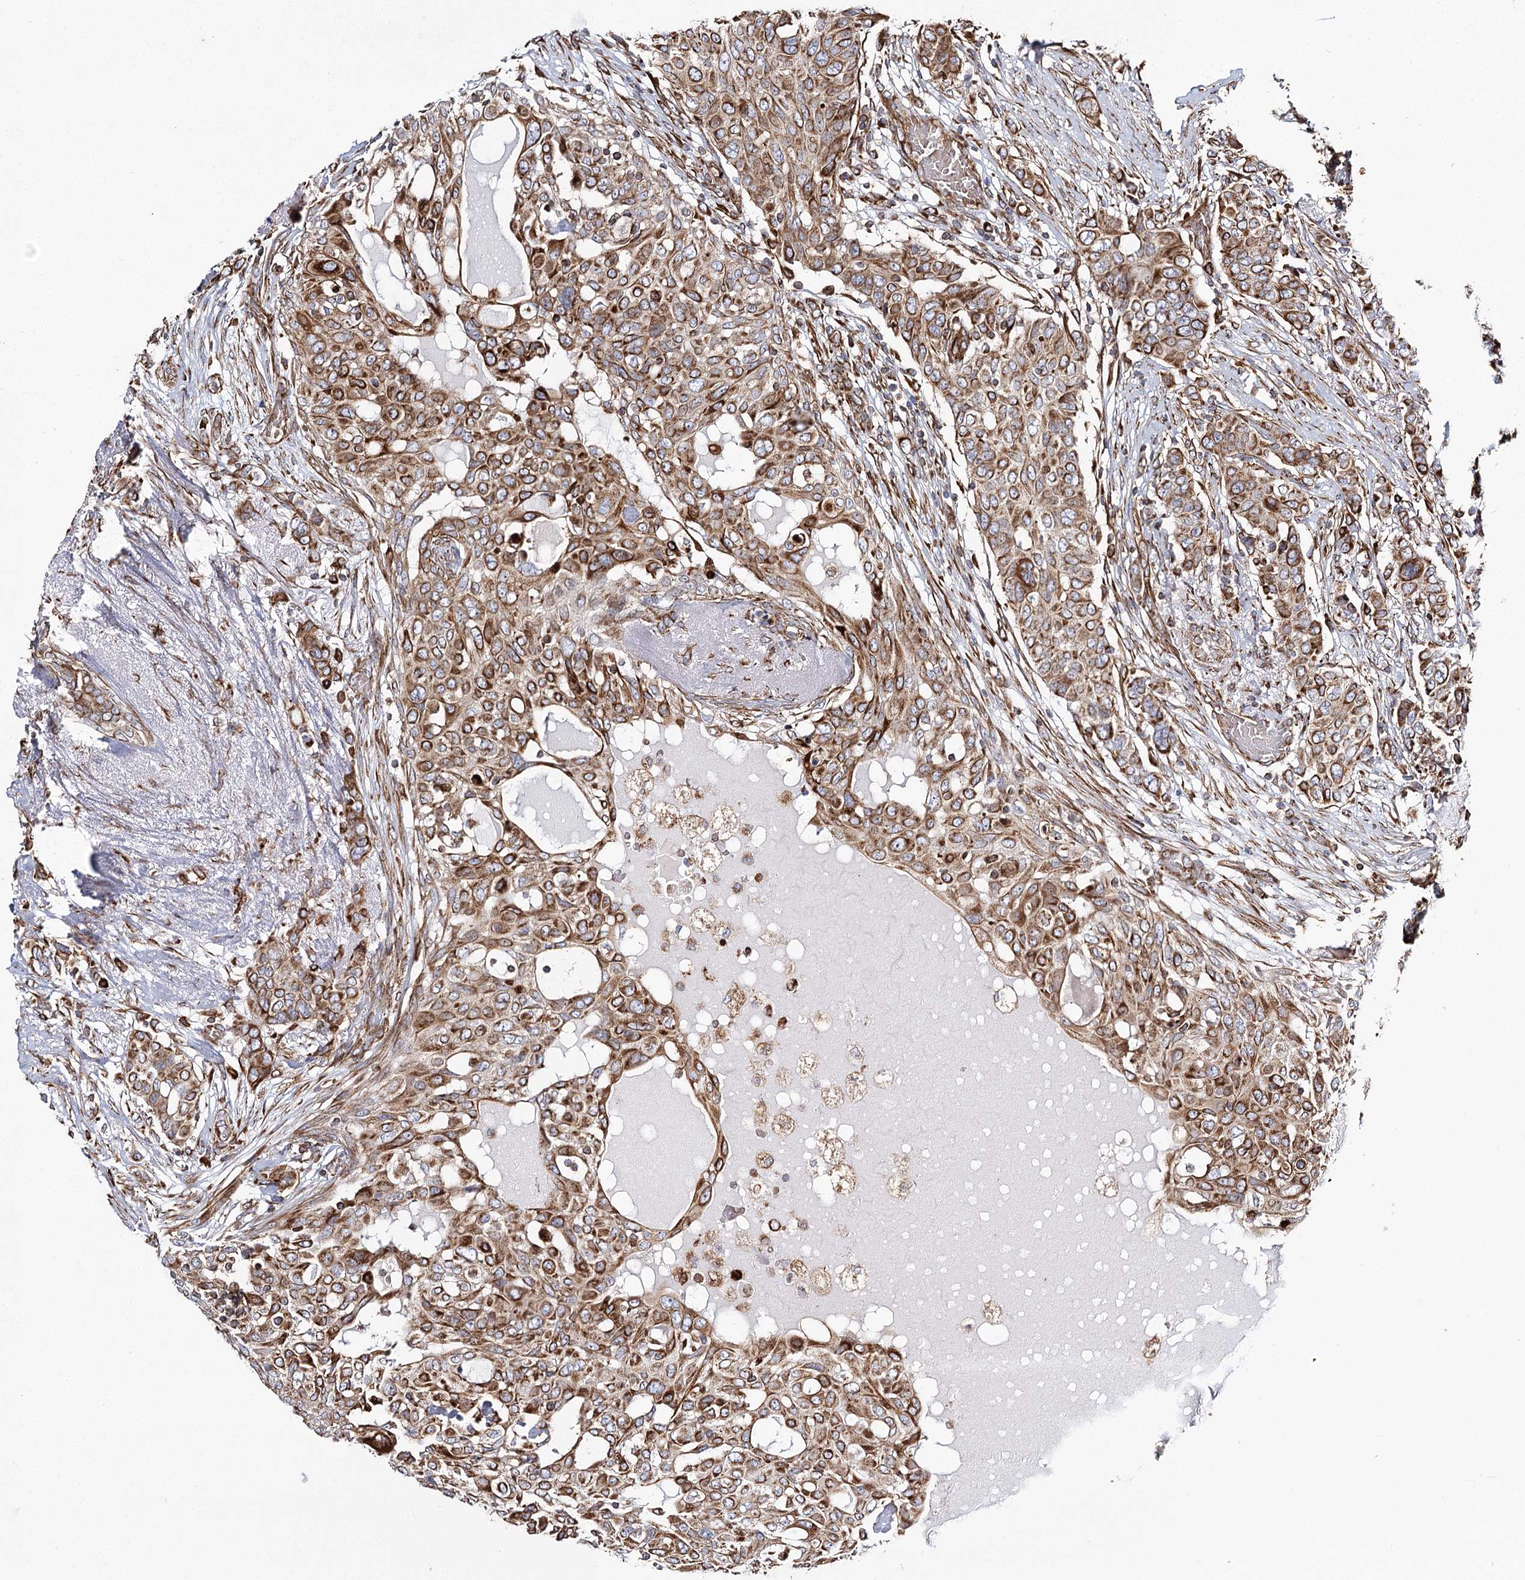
{"staining": {"intensity": "moderate", "quantity": ">75%", "location": "cytoplasmic/membranous"}, "tissue": "breast cancer", "cell_type": "Tumor cells", "image_type": "cancer", "snomed": [{"axis": "morphology", "description": "Lobular carcinoma"}, {"axis": "topography", "description": "Breast"}], "caption": "Immunohistochemistry histopathology image of human breast lobular carcinoma stained for a protein (brown), which displays medium levels of moderate cytoplasmic/membranous positivity in approximately >75% of tumor cells.", "gene": "THUMPD3", "patient": {"sex": "female", "age": 51}}